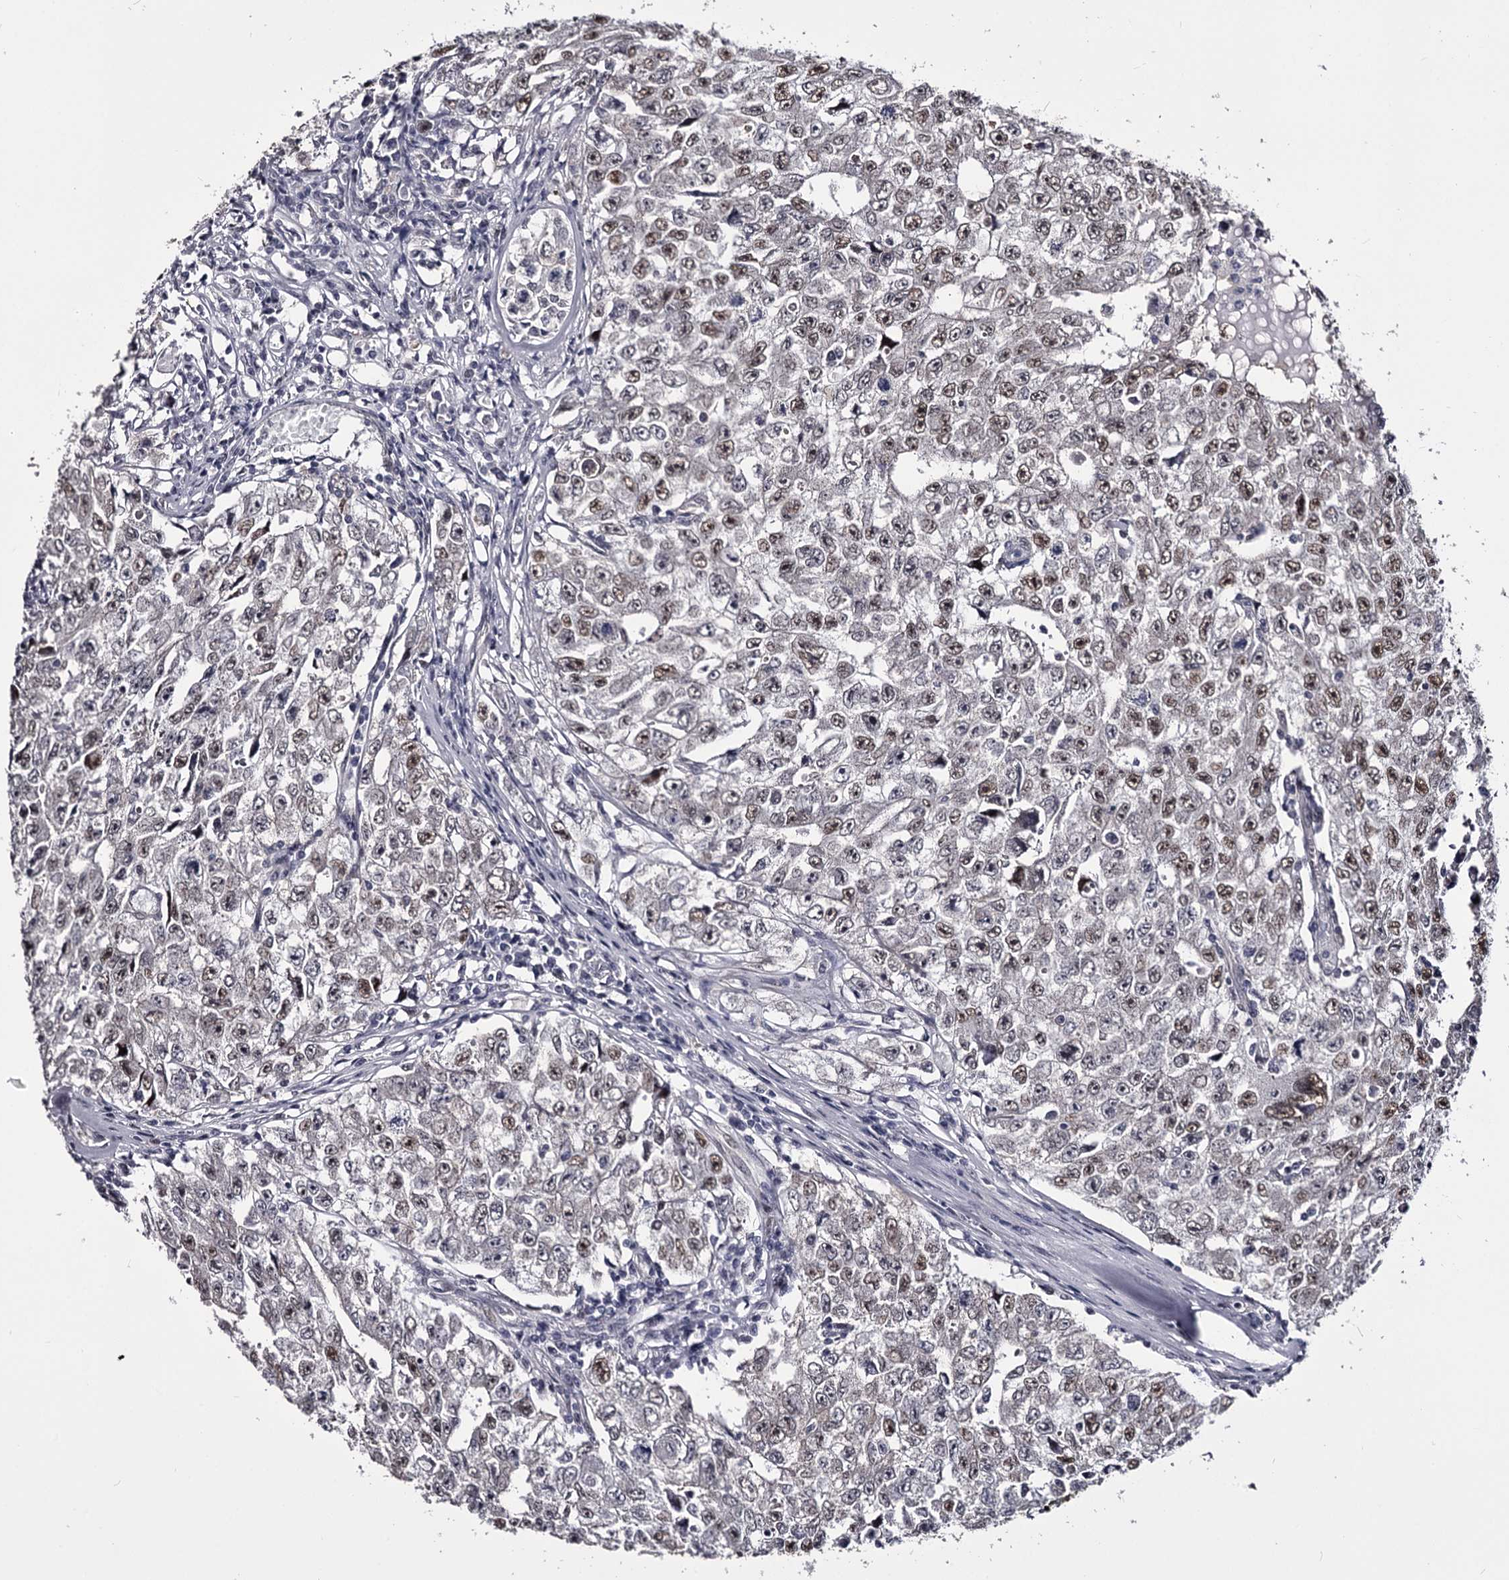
{"staining": {"intensity": "weak", "quantity": "25%-75%", "location": "nuclear"}, "tissue": "testis cancer", "cell_type": "Tumor cells", "image_type": "cancer", "snomed": [{"axis": "morphology", "description": "Carcinoma, Embryonal, NOS"}, {"axis": "topography", "description": "Testis"}], "caption": "DAB (3,3'-diaminobenzidine) immunohistochemical staining of embryonal carcinoma (testis) exhibits weak nuclear protein positivity in about 25%-75% of tumor cells. The protein is shown in brown color, while the nuclei are stained blue.", "gene": "OVOL2", "patient": {"sex": "male", "age": 17}}